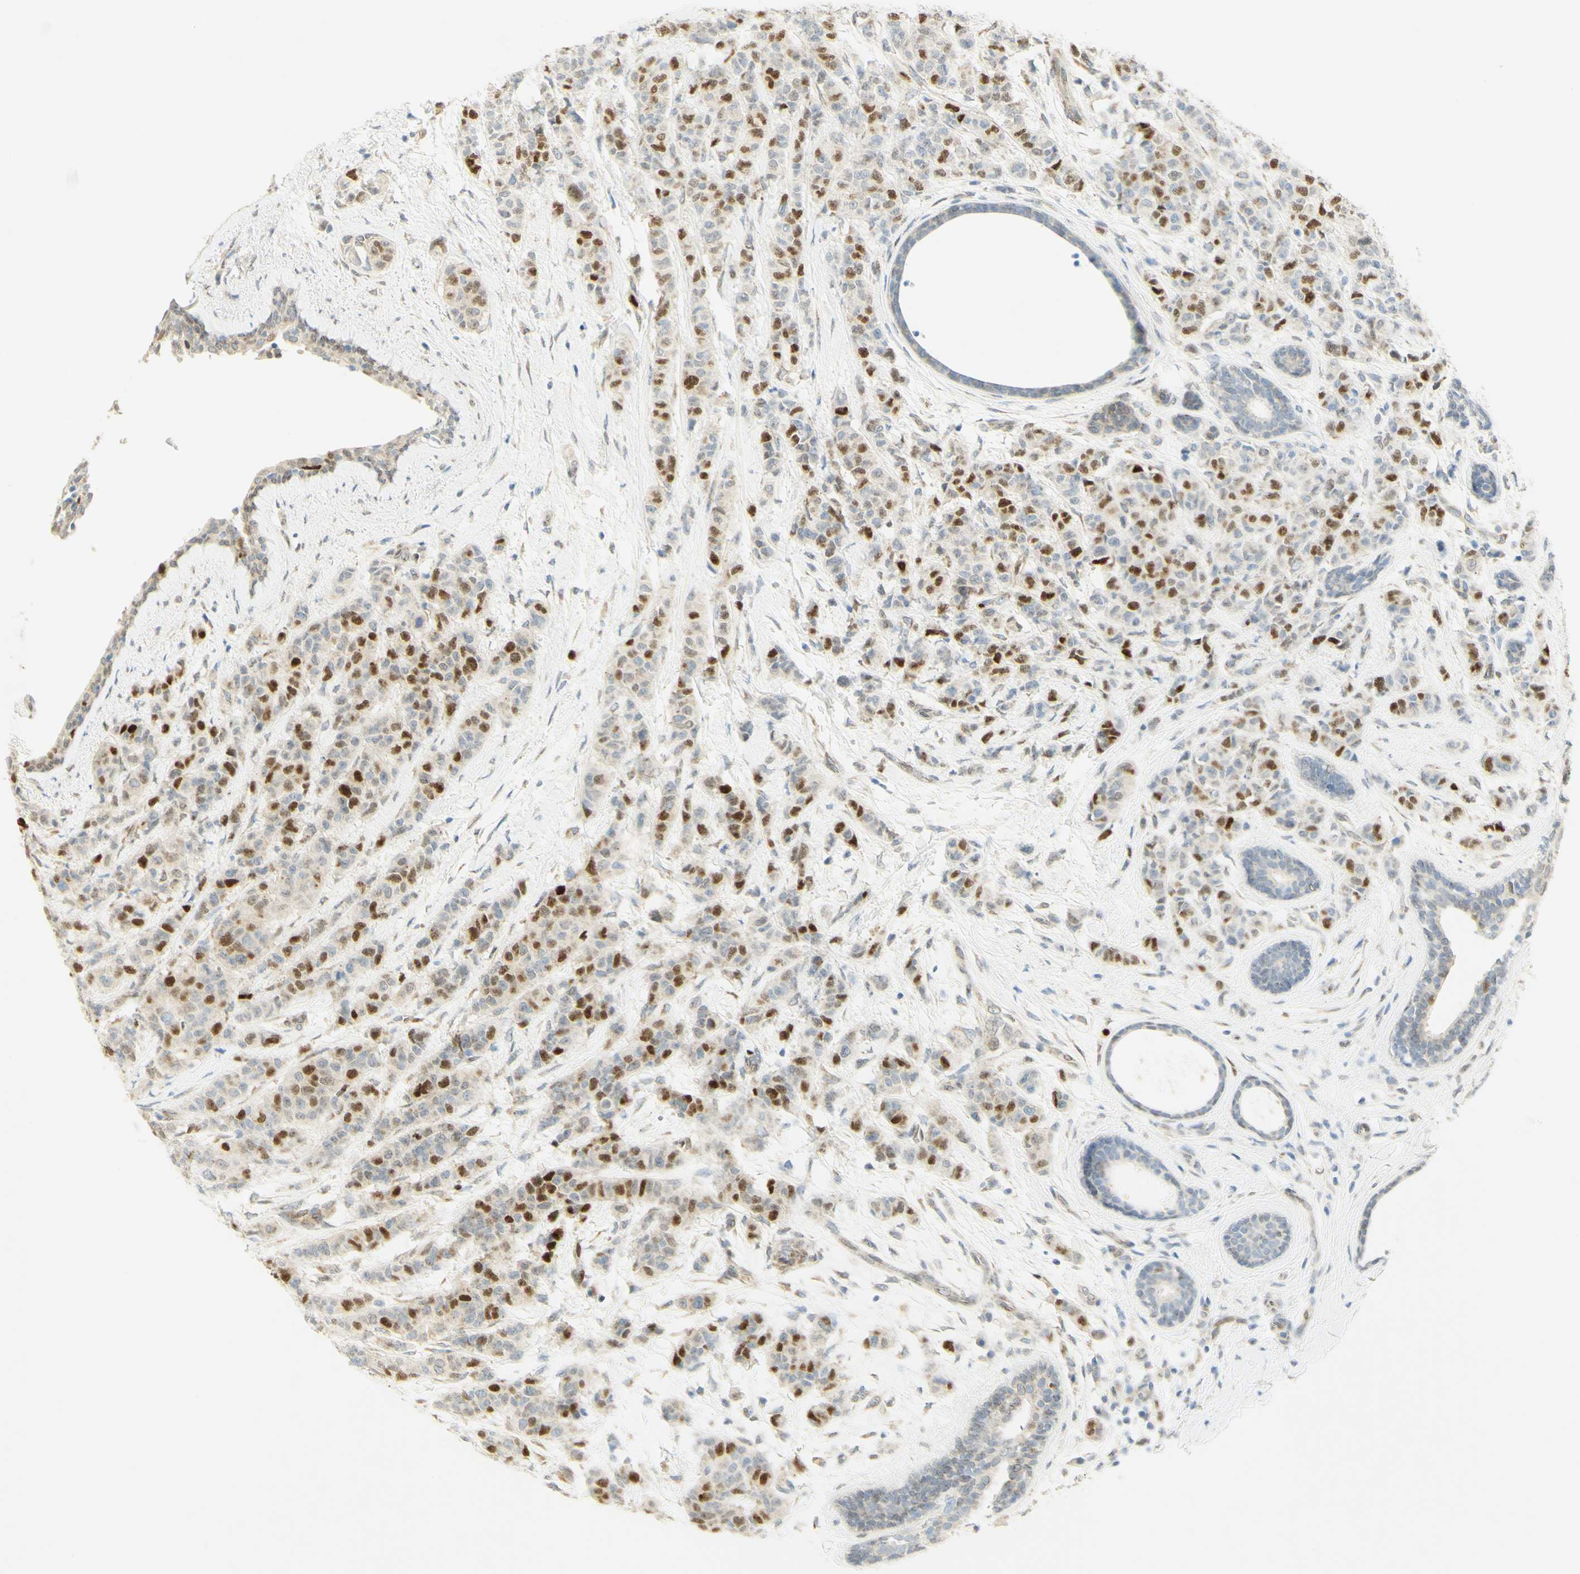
{"staining": {"intensity": "strong", "quantity": "25%-75%", "location": "nuclear"}, "tissue": "breast cancer", "cell_type": "Tumor cells", "image_type": "cancer", "snomed": [{"axis": "morphology", "description": "Normal tissue, NOS"}, {"axis": "morphology", "description": "Duct carcinoma"}, {"axis": "topography", "description": "Breast"}], "caption": "The image reveals a brown stain indicating the presence of a protein in the nuclear of tumor cells in breast cancer (invasive ductal carcinoma). (Brightfield microscopy of DAB IHC at high magnification).", "gene": "E2F1", "patient": {"sex": "female", "age": 40}}